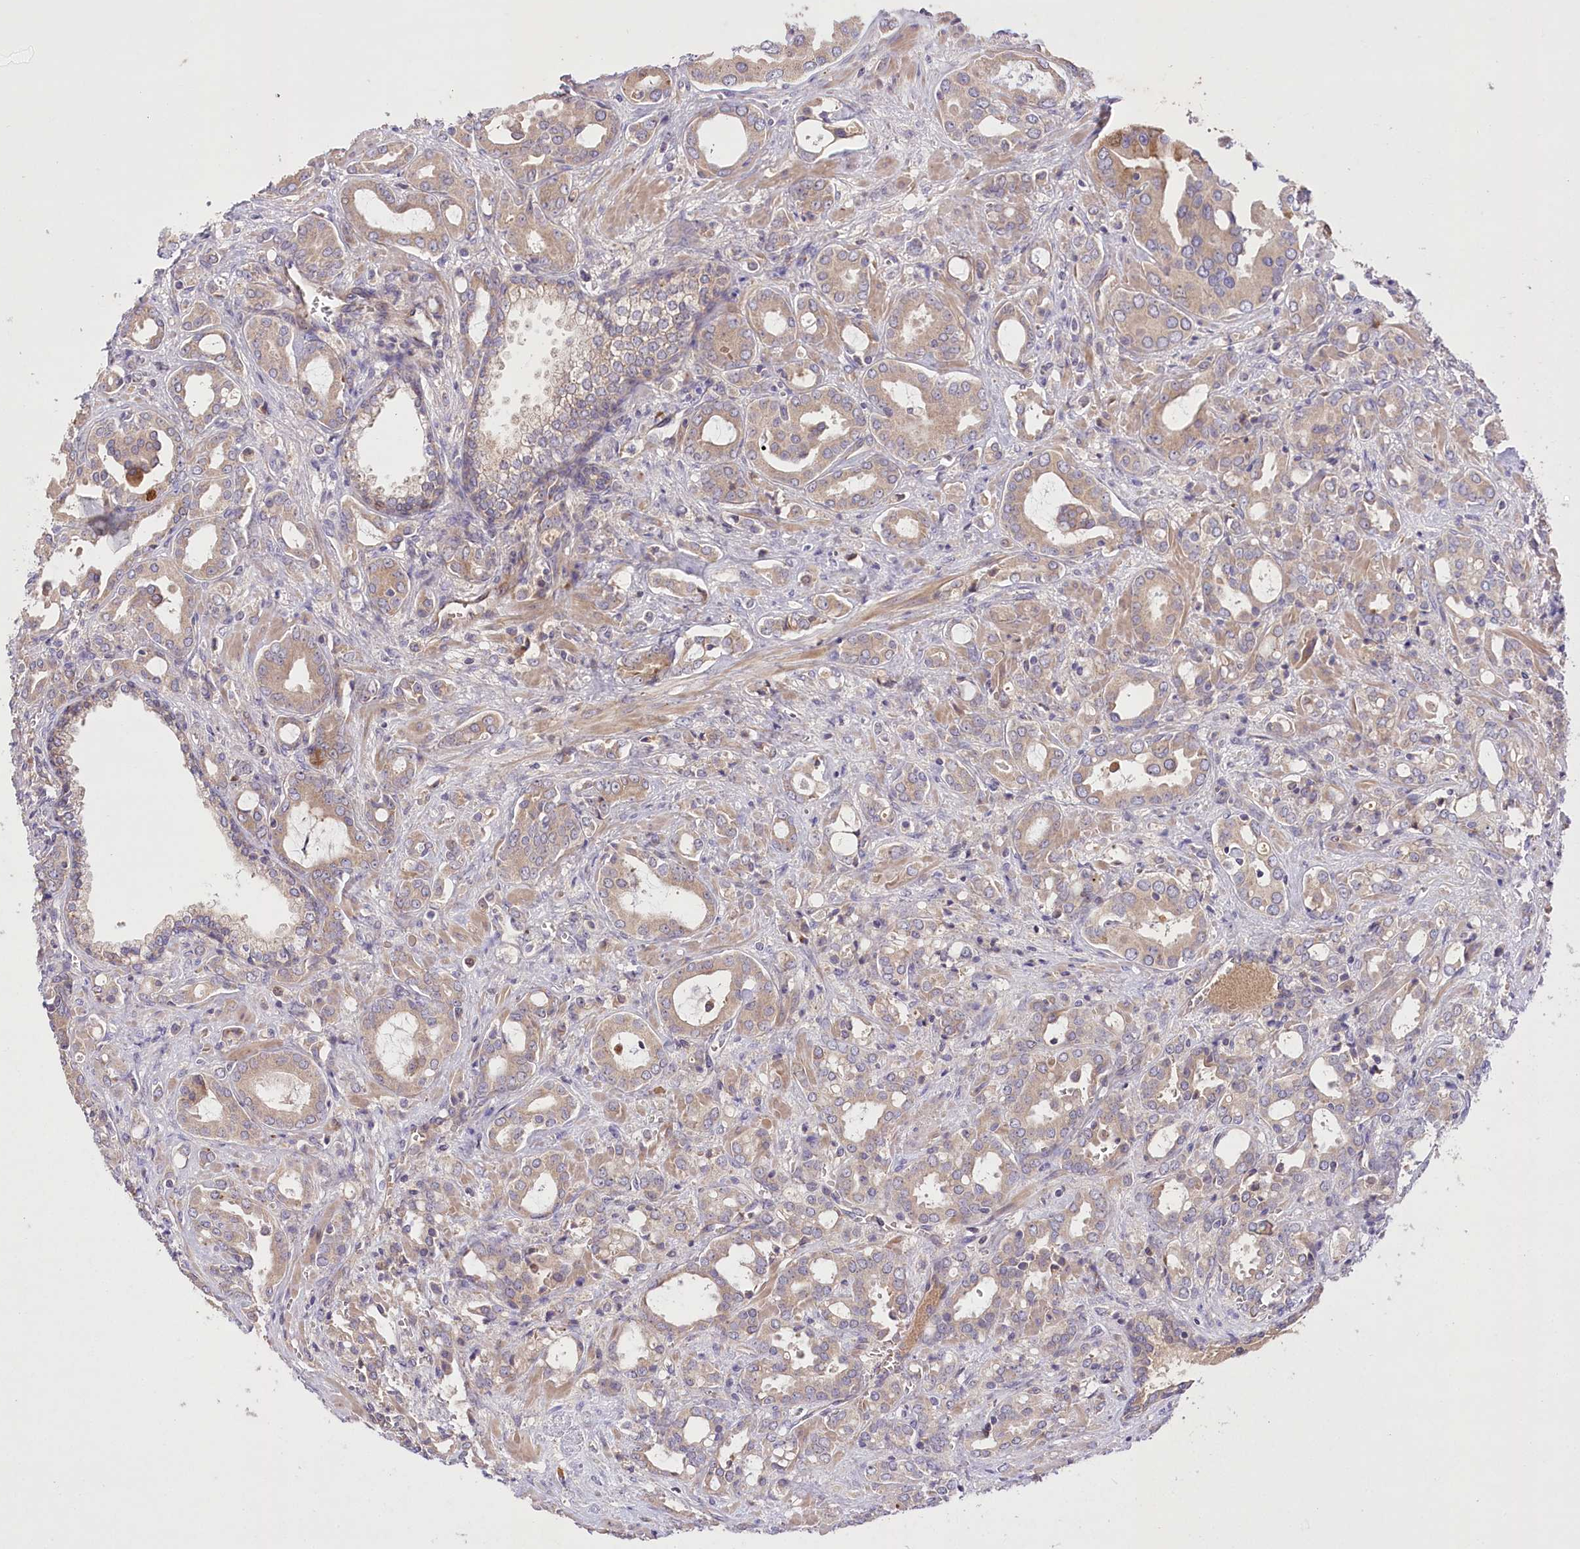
{"staining": {"intensity": "weak", "quantity": ">75%", "location": "cytoplasmic/membranous"}, "tissue": "prostate cancer", "cell_type": "Tumor cells", "image_type": "cancer", "snomed": [{"axis": "morphology", "description": "Adenocarcinoma, High grade"}, {"axis": "topography", "description": "Prostate"}], "caption": "Prostate cancer (high-grade adenocarcinoma) stained with immunohistochemistry (IHC) displays weak cytoplasmic/membranous positivity in approximately >75% of tumor cells.", "gene": "PBLD", "patient": {"sex": "male", "age": 72}}